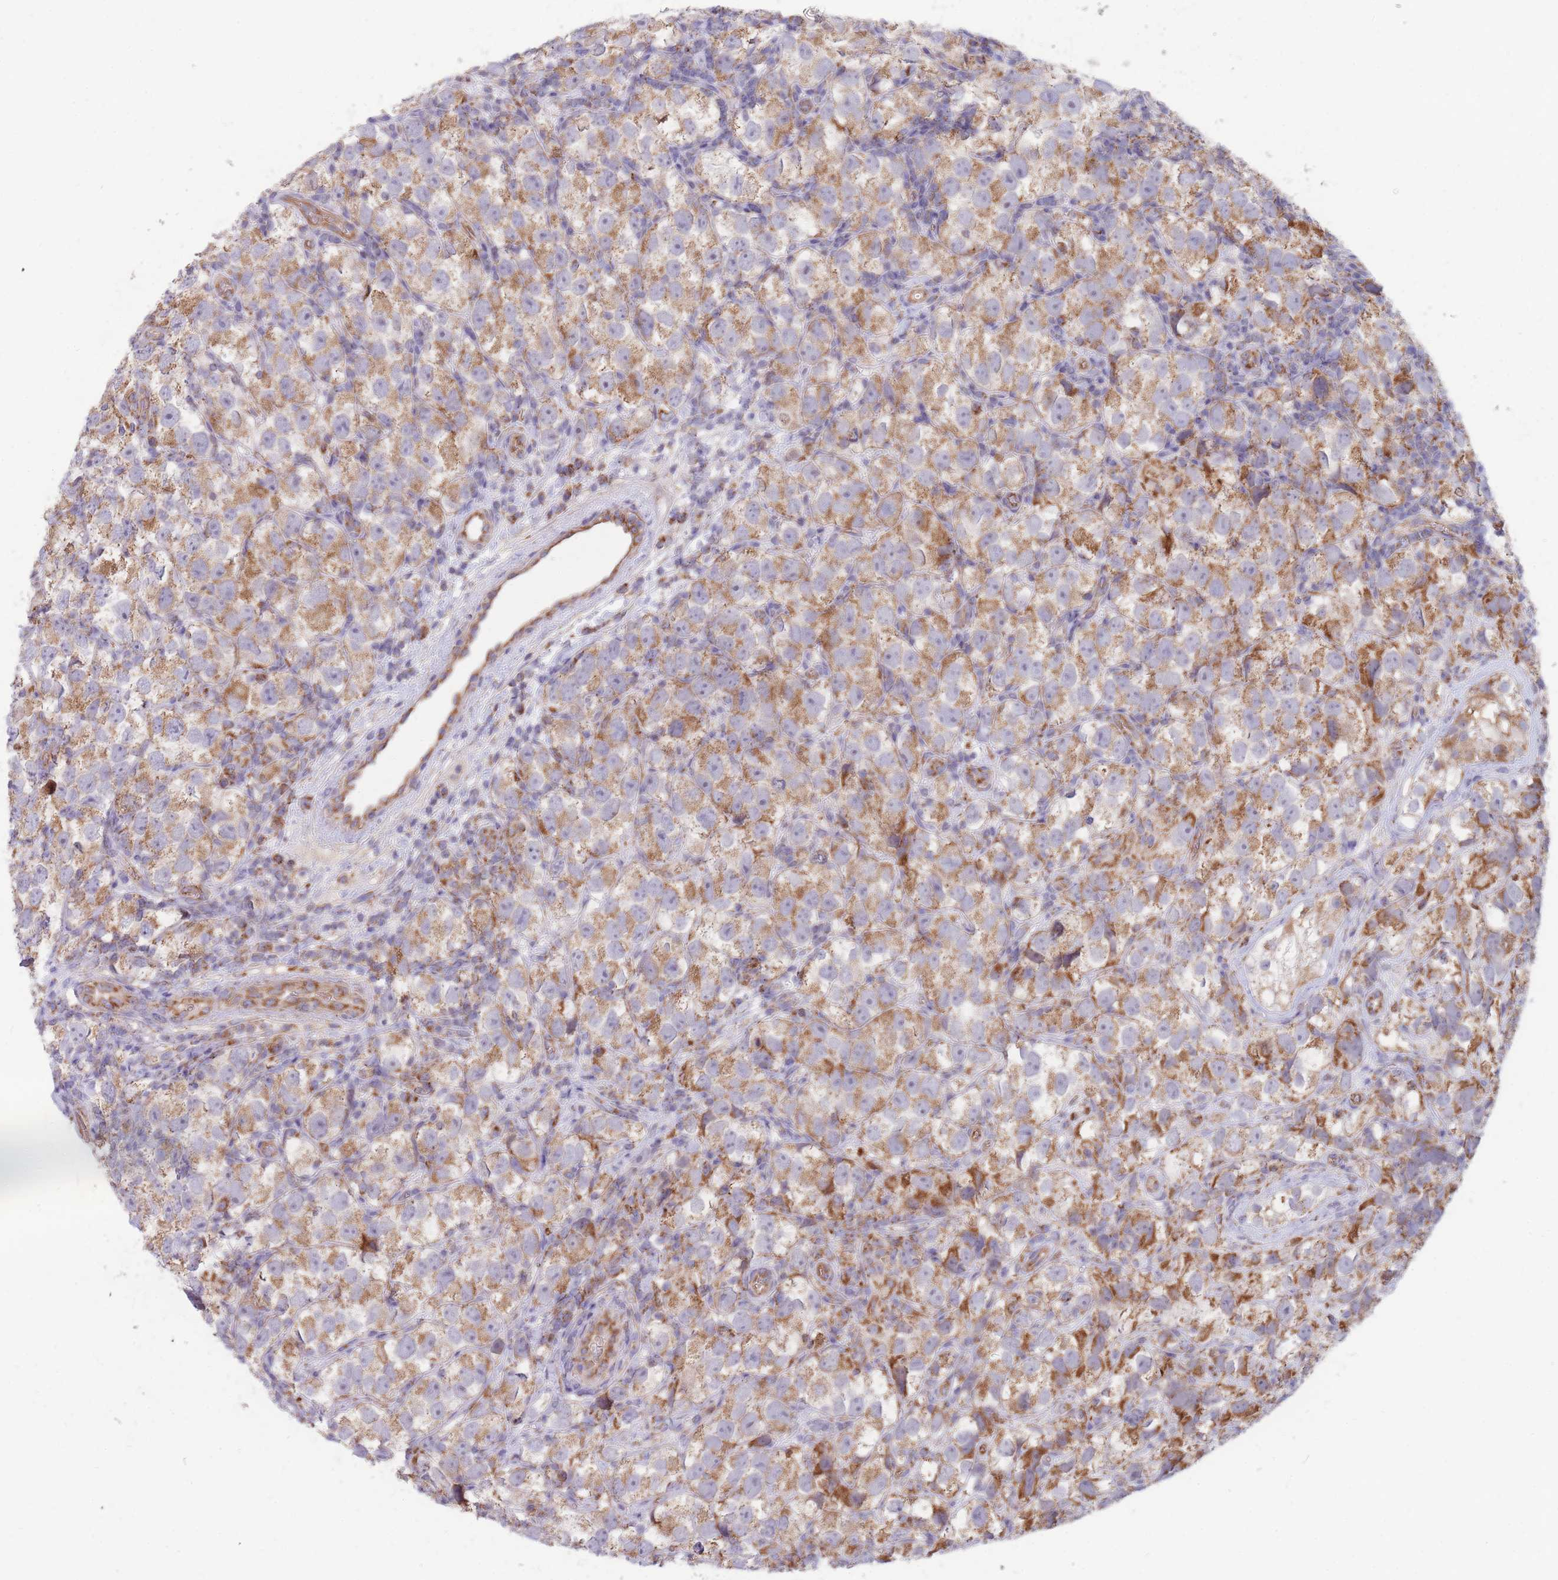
{"staining": {"intensity": "moderate", "quantity": ">75%", "location": "cytoplasmic/membranous"}, "tissue": "testis cancer", "cell_type": "Tumor cells", "image_type": "cancer", "snomed": [{"axis": "morphology", "description": "Seminoma, NOS"}, {"axis": "topography", "description": "Testis"}], "caption": "Protein staining of testis cancer (seminoma) tissue exhibits moderate cytoplasmic/membranous staining in about >75% of tumor cells.", "gene": "MRPS9", "patient": {"sex": "male", "age": 26}}